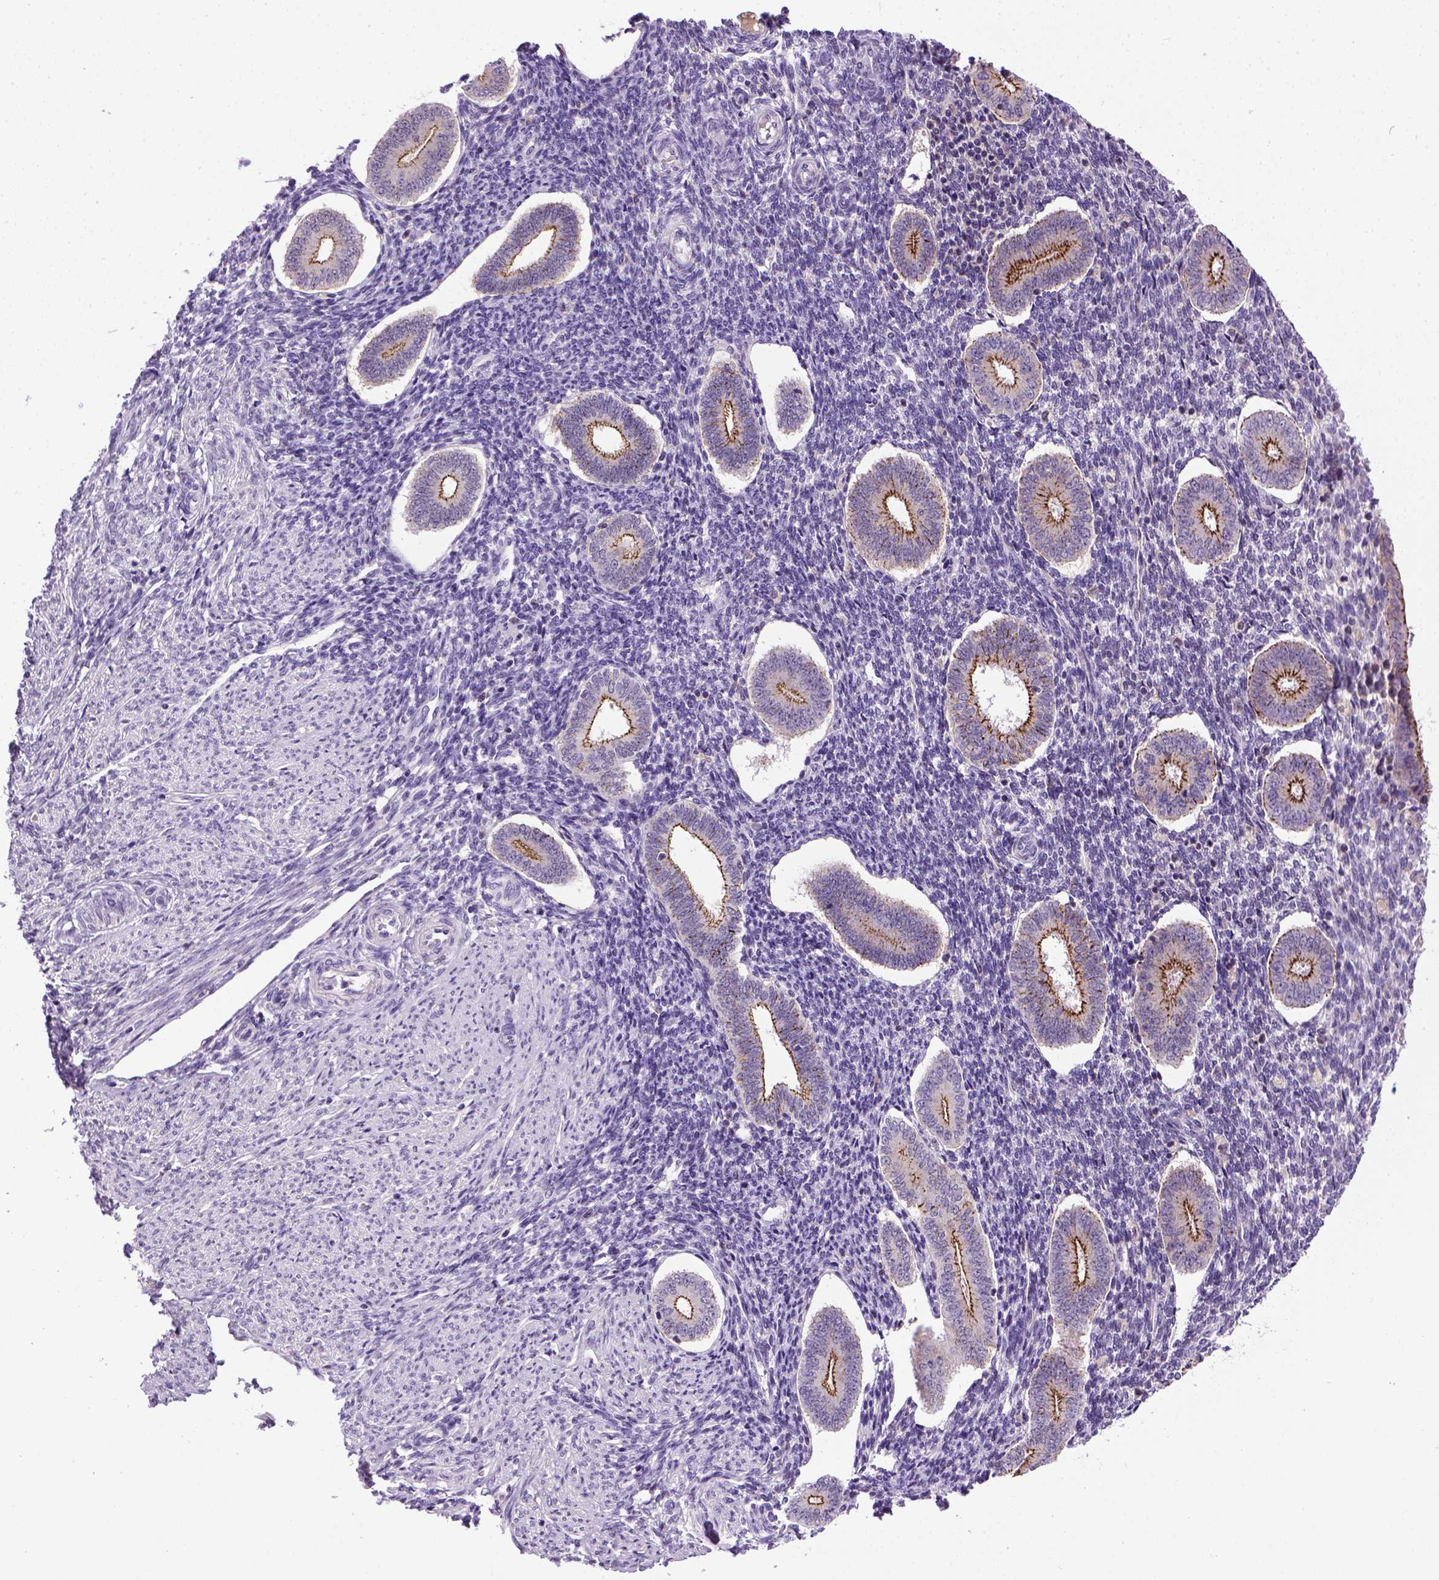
{"staining": {"intensity": "negative", "quantity": "none", "location": "none"}, "tissue": "endometrium", "cell_type": "Cells in endometrial stroma", "image_type": "normal", "snomed": [{"axis": "morphology", "description": "Normal tissue, NOS"}, {"axis": "topography", "description": "Endometrium"}], "caption": "This is an immunohistochemistry histopathology image of normal endometrium. There is no staining in cells in endometrial stroma.", "gene": "CDH1", "patient": {"sex": "female", "age": 40}}